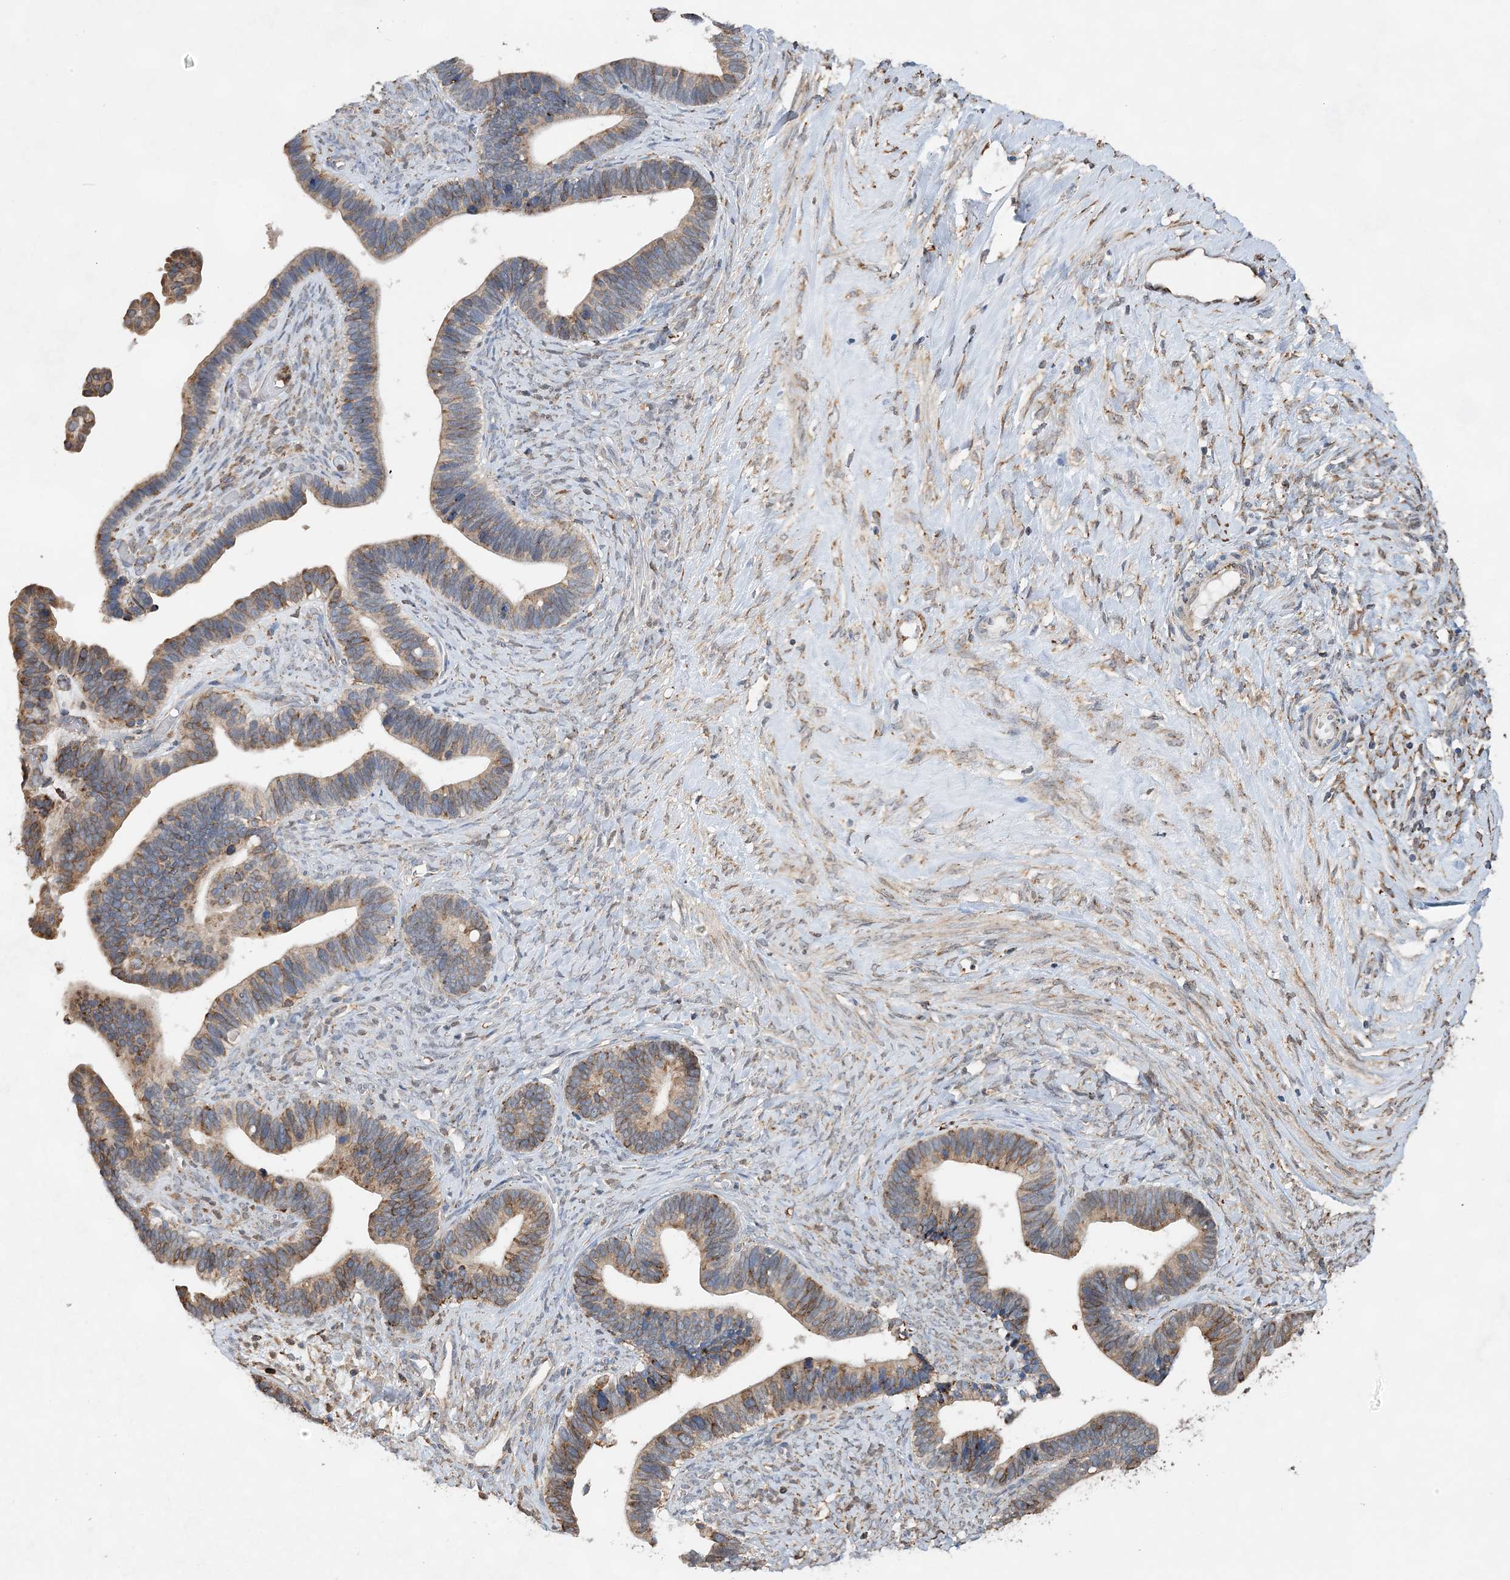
{"staining": {"intensity": "moderate", "quantity": "25%-75%", "location": "cytoplasmic/membranous"}, "tissue": "ovarian cancer", "cell_type": "Tumor cells", "image_type": "cancer", "snomed": [{"axis": "morphology", "description": "Cystadenocarcinoma, serous, NOS"}, {"axis": "topography", "description": "Ovary"}], "caption": "Ovarian cancer (serous cystadenocarcinoma) was stained to show a protein in brown. There is medium levels of moderate cytoplasmic/membranous expression in about 25%-75% of tumor cells. The staining was performed using DAB to visualize the protein expression in brown, while the nuclei were stained in blue with hematoxylin (Magnification: 20x).", "gene": "WDR12", "patient": {"sex": "female", "age": 56}}